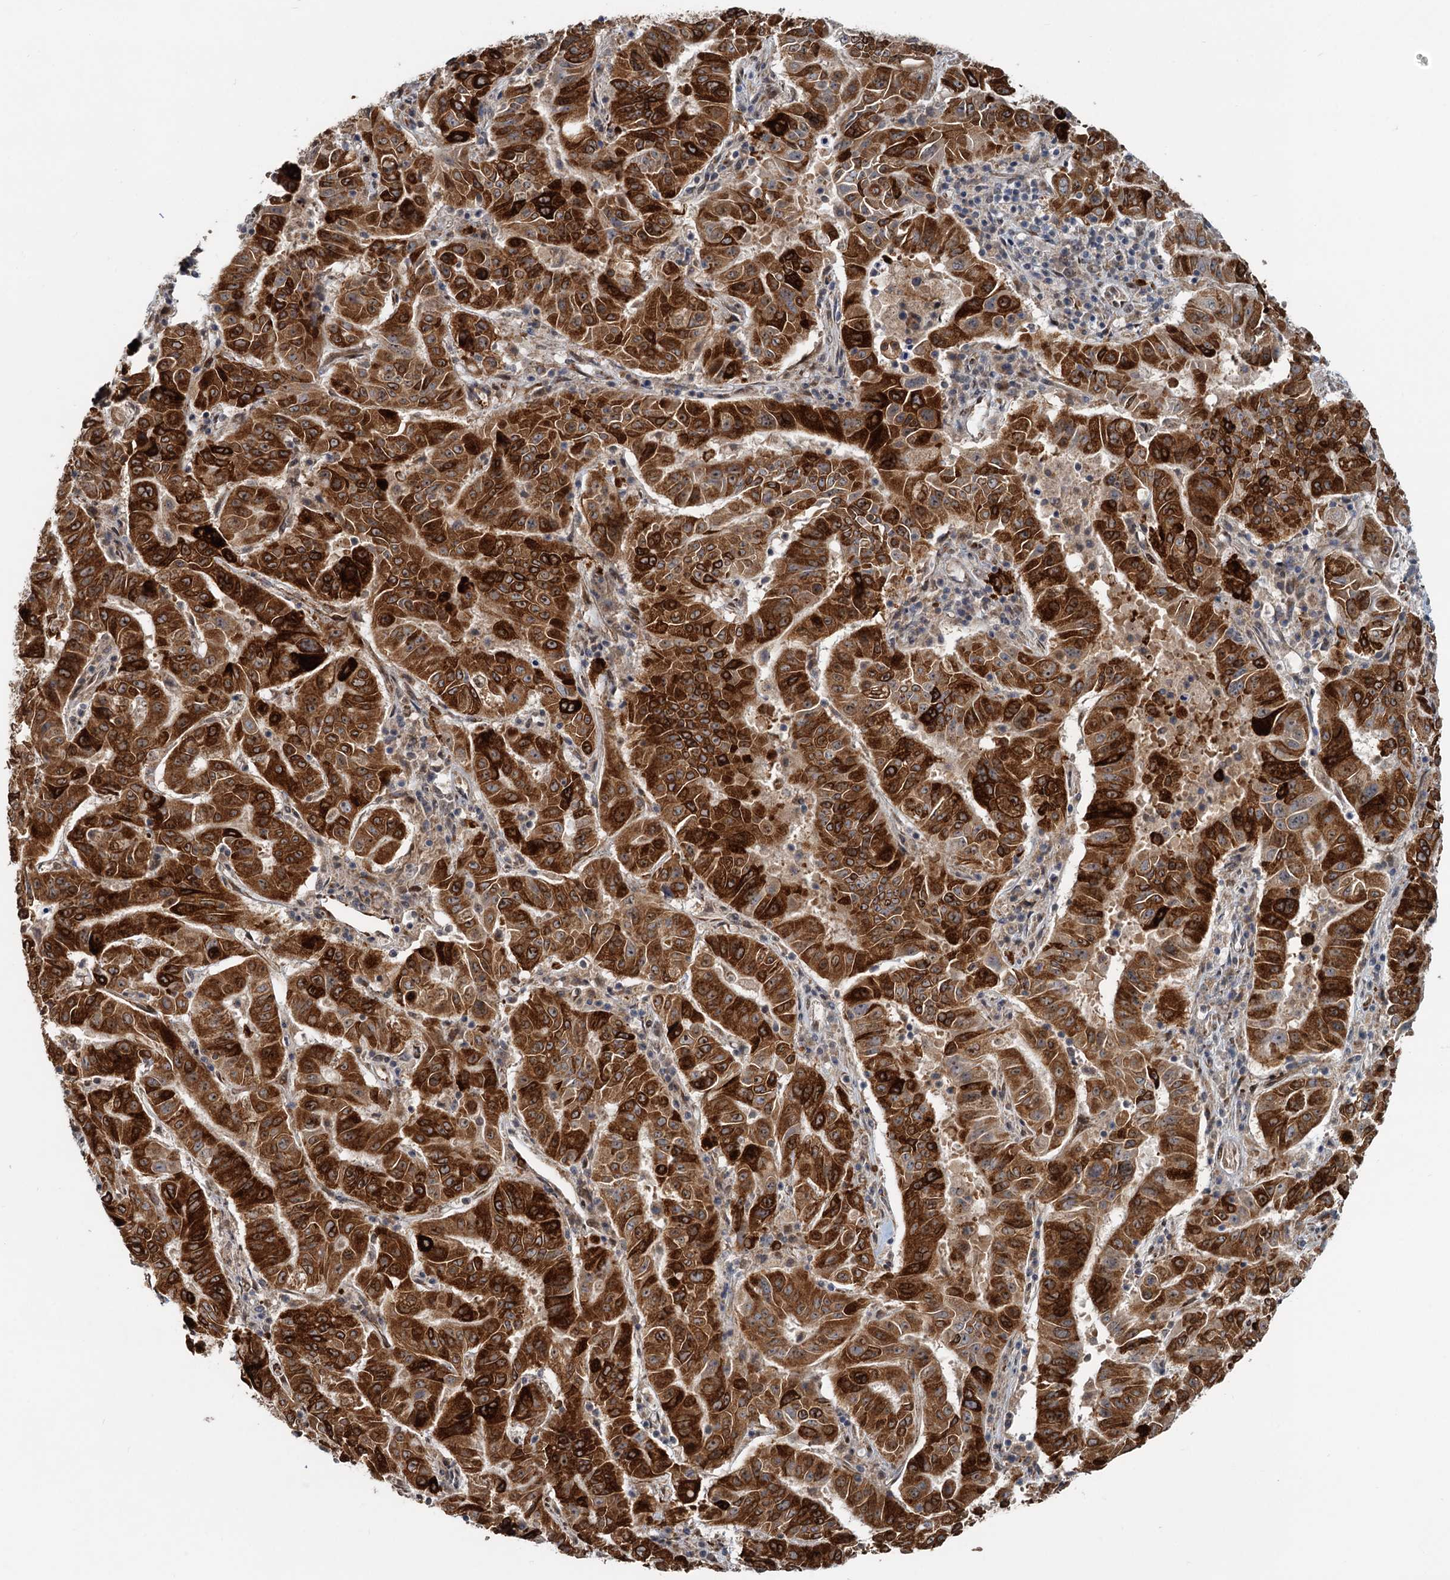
{"staining": {"intensity": "strong", "quantity": ">75%", "location": "cytoplasmic/membranous"}, "tissue": "pancreatic cancer", "cell_type": "Tumor cells", "image_type": "cancer", "snomed": [{"axis": "morphology", "description": "Adenocarcinoma, NOS"}, {"axis": "topography", "description": "Pancreas"}], "caption": "Adenocarcinoma (pancreatic) stained with immunohistochemistry exhibits strong cytoplasmic/membranous staining in about >75% of tumor cells.", "gene": "CEP68", "patient": {"sex": "male", "age": 63}}